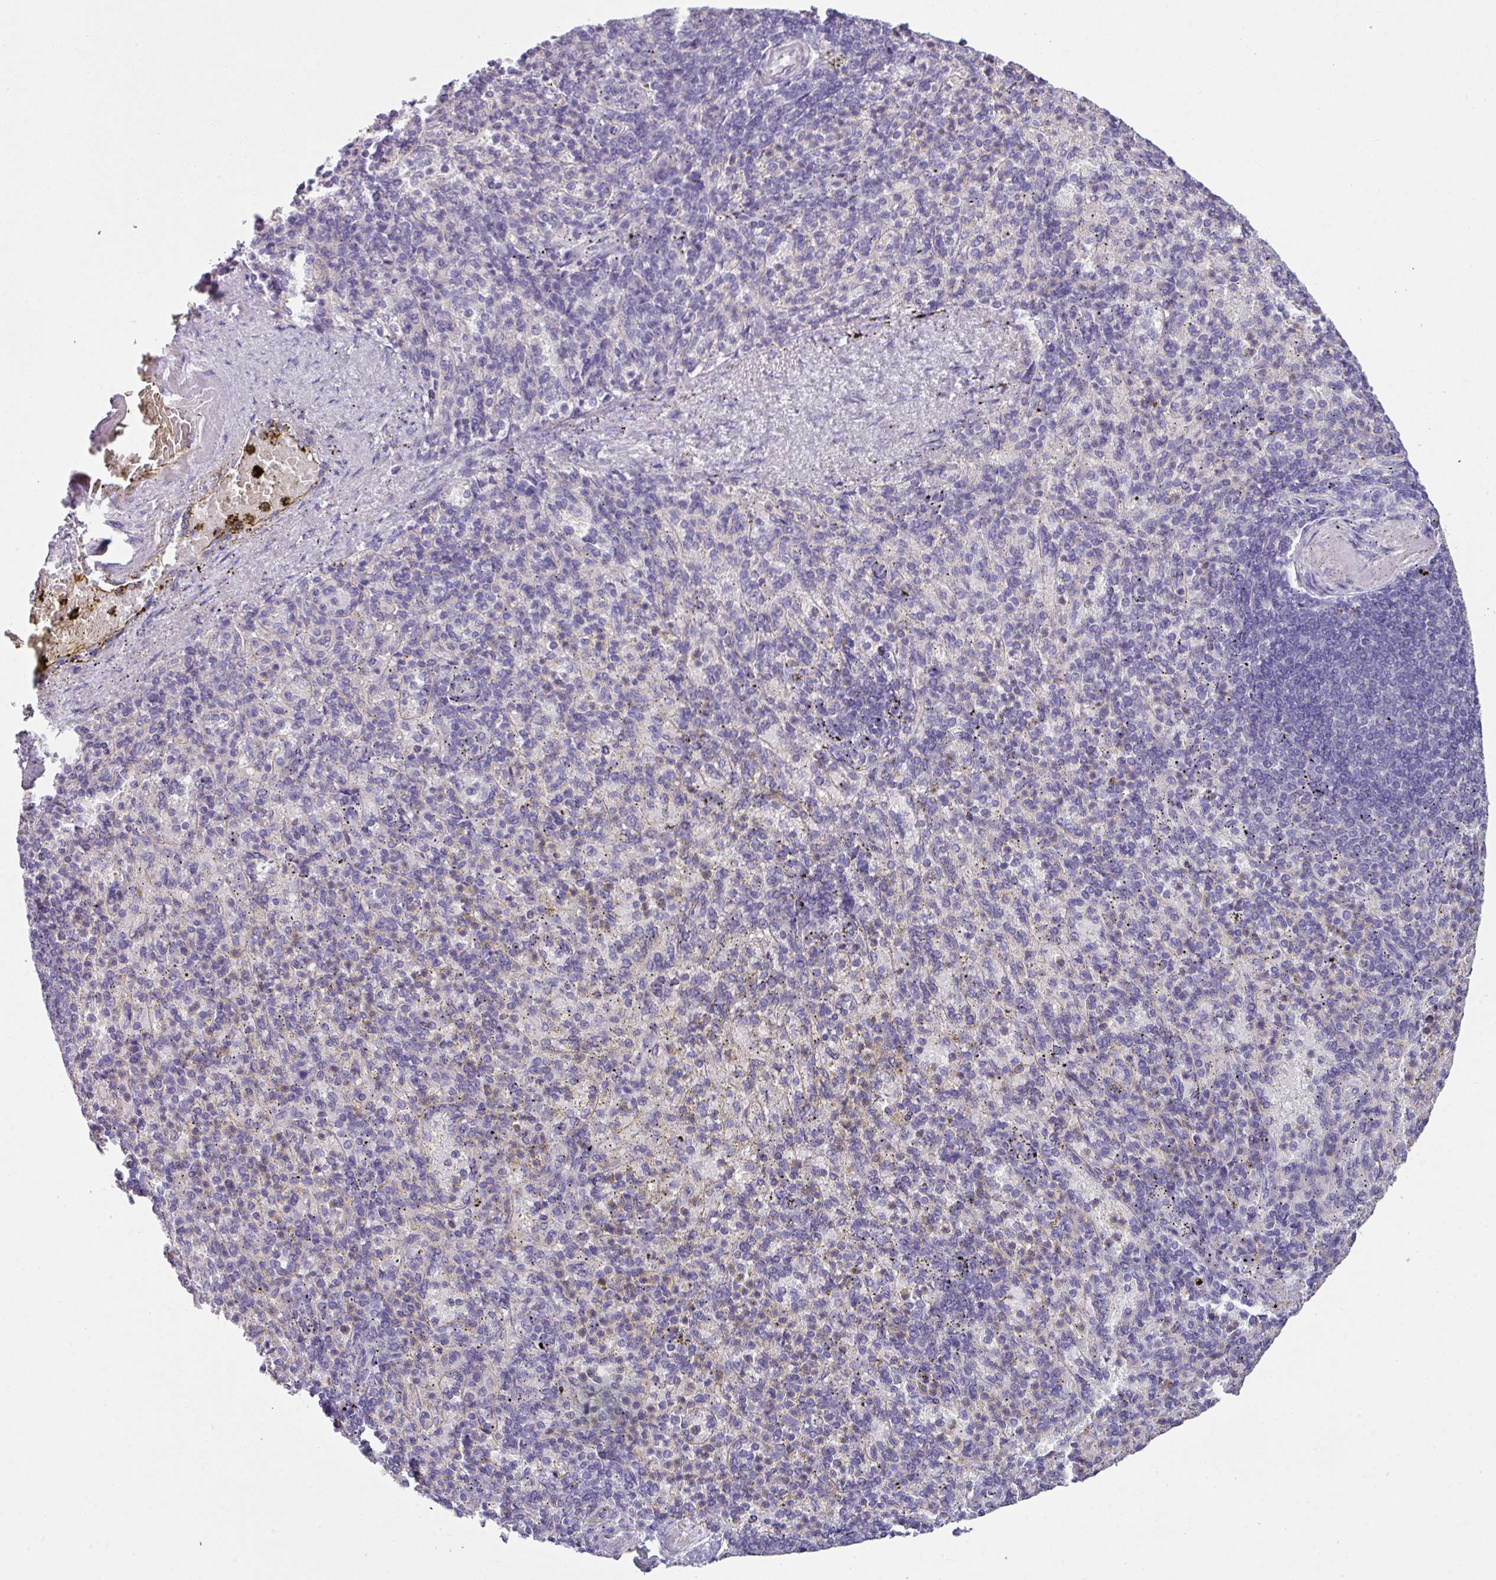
{"staining": {"intensity": "negative", "quantity": "none", "location": "none"}, "tissue": "spleen", "cell_type": "Cells in red pulp", "image_type": "normal", "snomed": [{"axis": "morphology", "description": "Normal tissue, NOS"}, {"axis": "topography", "description": "Spleen"}], "caption": "Immunohistochemistry (IHC) photomicrograph of unremarkable human spleen stained for a protein (brown), which exhibits no expression in cells in red pulp.", "gene": "PALS2", "patient": {"sex": "female", "age": 74}}